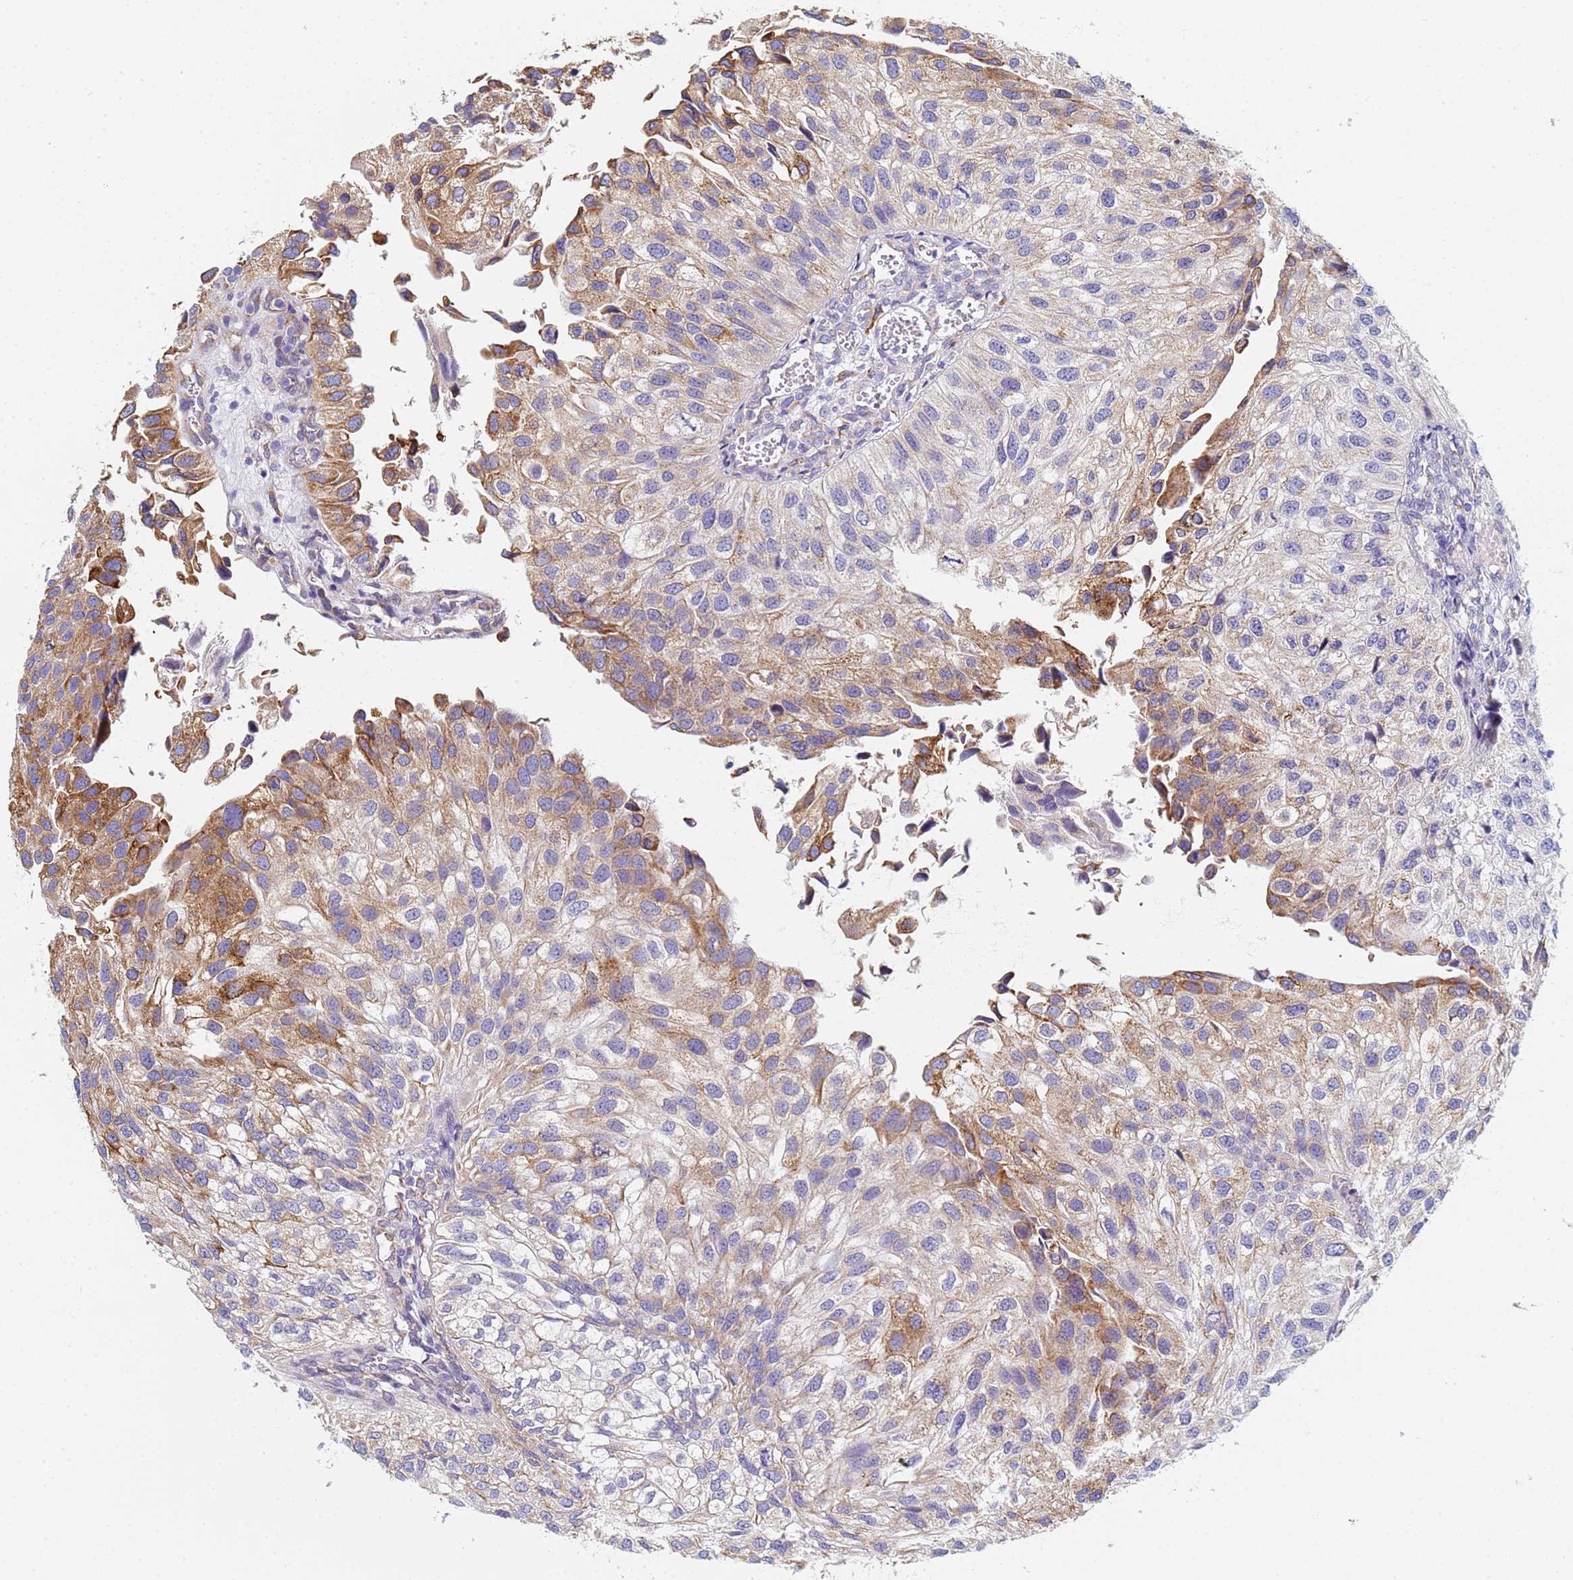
{"staining": {"intensity": "moderate", "quantity": "25%-75%", "location": "cytoplasmic/membranous"}, "tissue": "urothelial cancer", "cell_type": "Tumor cells", "image_type": "cancer", "snomed": [{"axis": "morphology", "description": "Urothelial carcinoma, Low grade"}, {"axis": "topography", "description": "Urinary bladder"}], "caption": "Immunohistochemical staining of human urothelial cancer demonstrates medium levels of moderate cytoplasmic/membranous protein expression in about 25%-75% of tumor cells.", "gene": "GDAP2", "patient": {"sex": "female", "age": 89}}